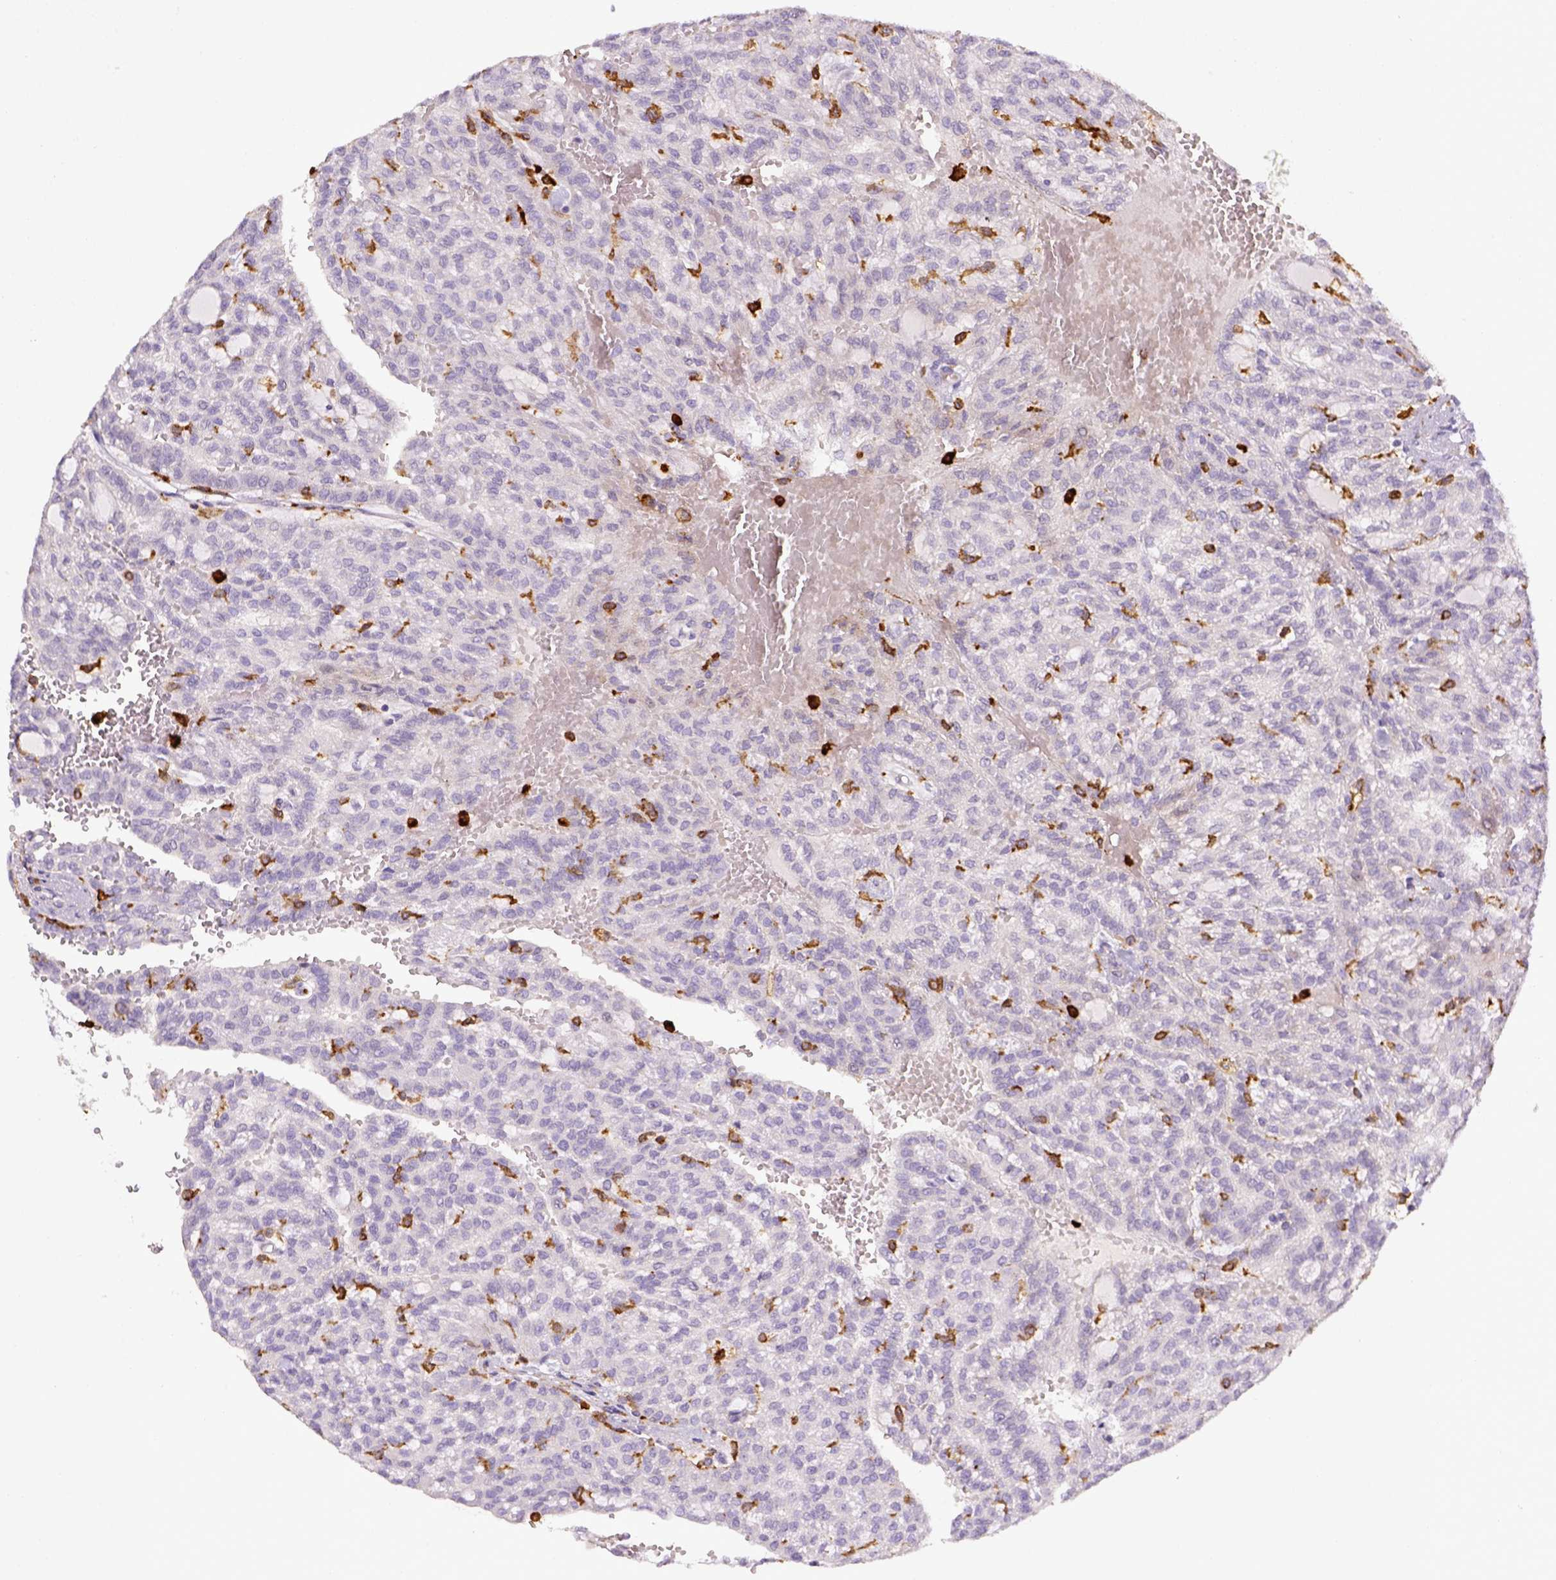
{"staining": {"intensity": "negative", "quantity": "none", "location": "none"}, "tissue": "renal cancer", "cell_type": "Tumor cells", "image_type": "cancer", "snomed": [{"axis": "morphology", "description": "Adenocarcinoma, NOS"}, {"axis": "topography", "description": "Kidney"}], "caption": "DAB immunohistochemical staining of renal cancer (adenocarcinoma) displays no significant staining in tumor cells. The staining is performed using DAB (3,3'-diaminobenzidine) brown chromogen with nuclei counter-stained in using hematoxylin.", "gene": "ITGAM", "patient": {"sex": "male", "age": 63}}